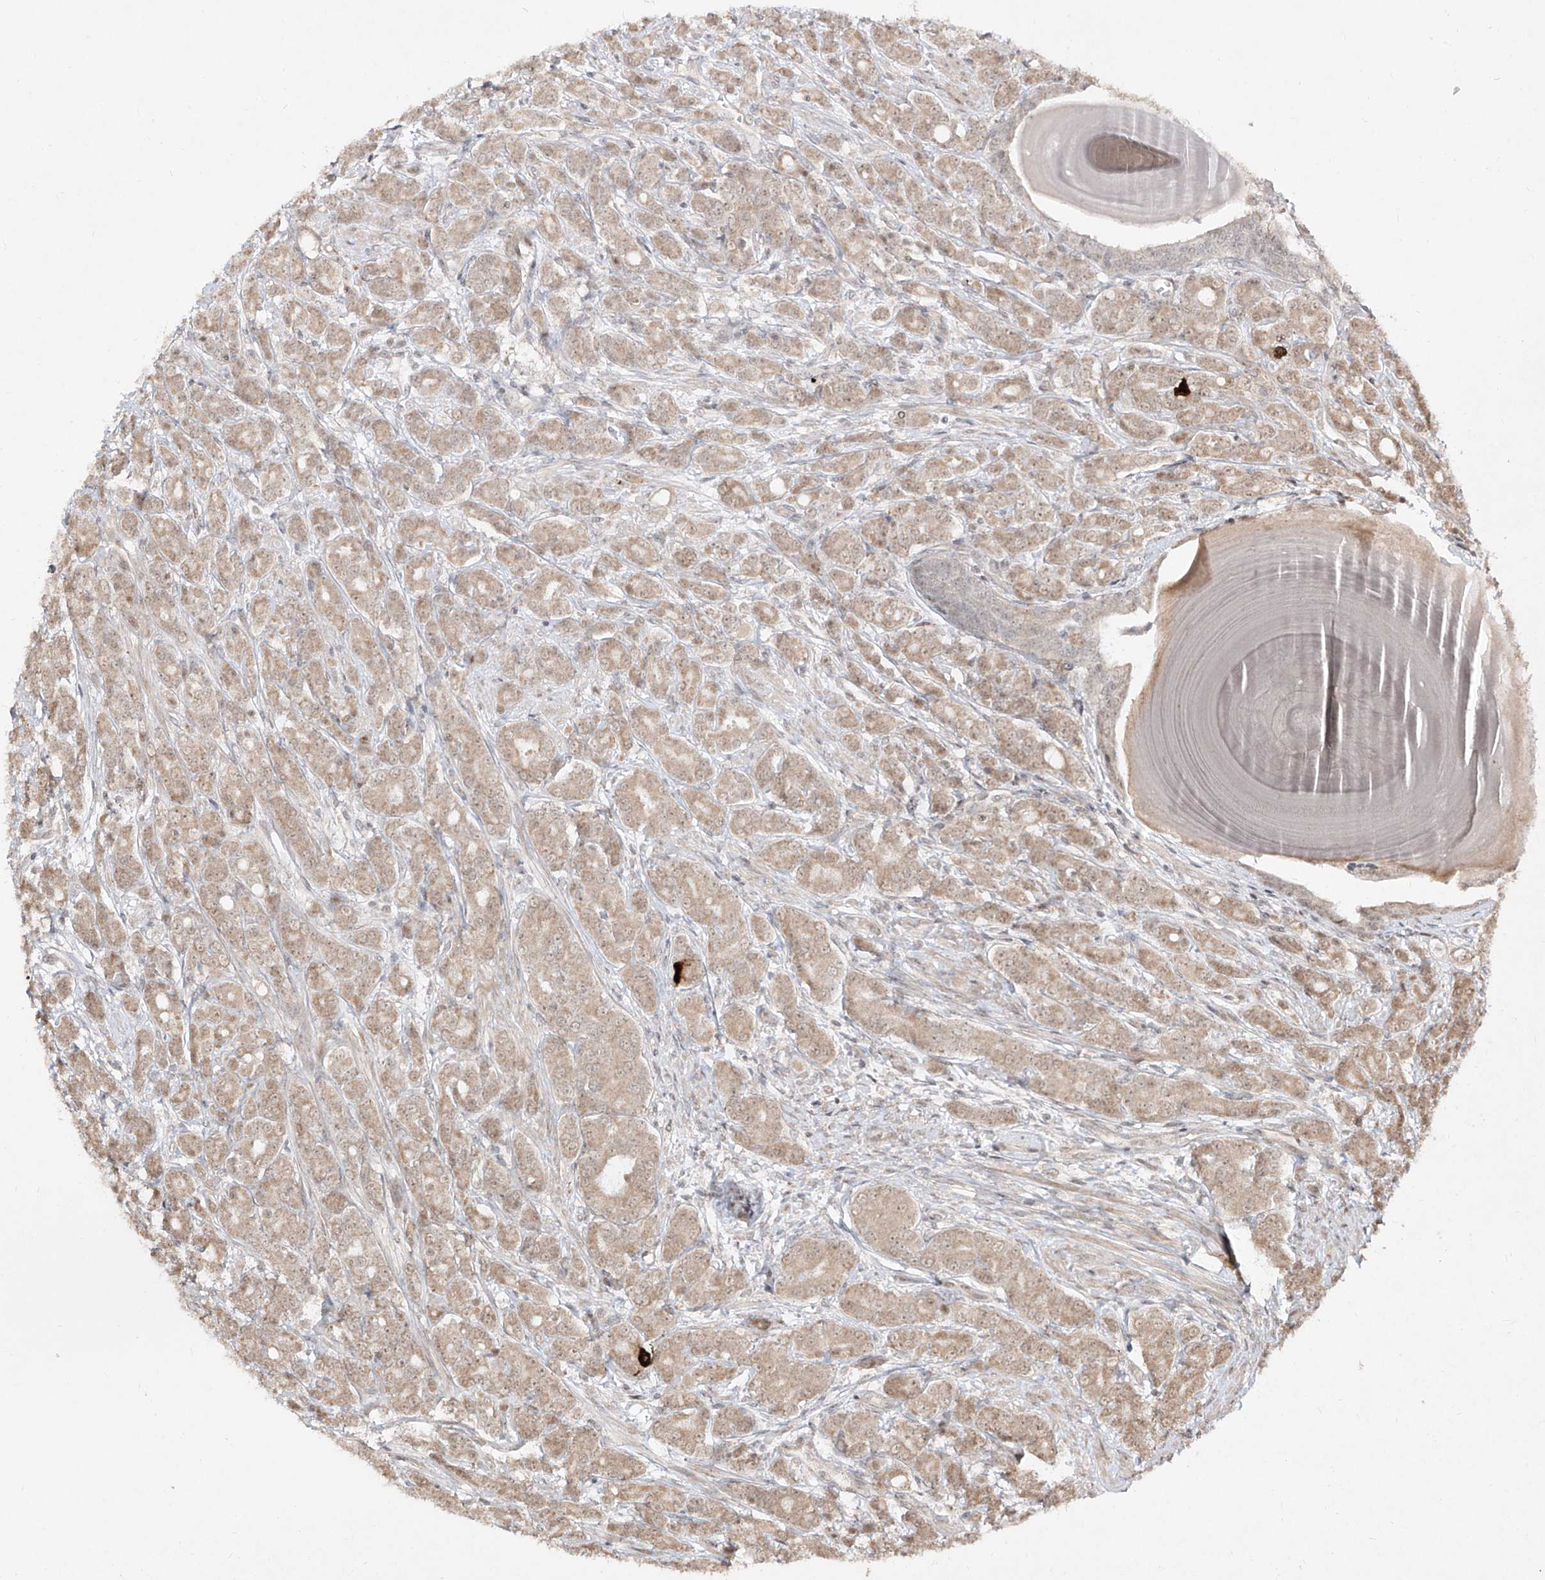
{"staining": {"intensity": "weak", "quantity": ">75%", "location": "cytoplasmic/membranous,nuclear"}, "tissue": "prostate cancer", "cell_type": "Tumor cells", "image_type": "cancer", "snomed": [{"axis": "morphology", "description": "Adenocarcinoma, High grade"}, {"axis": "topography", "description": "Prostate"}], "caption": "Immunohistochemical staining of human prostate adenocarcinoma (high-grade) demonstrates weak cytoplasmic/membranous and nuclear protein expression in about >75% of tumor cells.", "gene": "SNRNP27", "patient": {"sex": "male", "age": 62}}